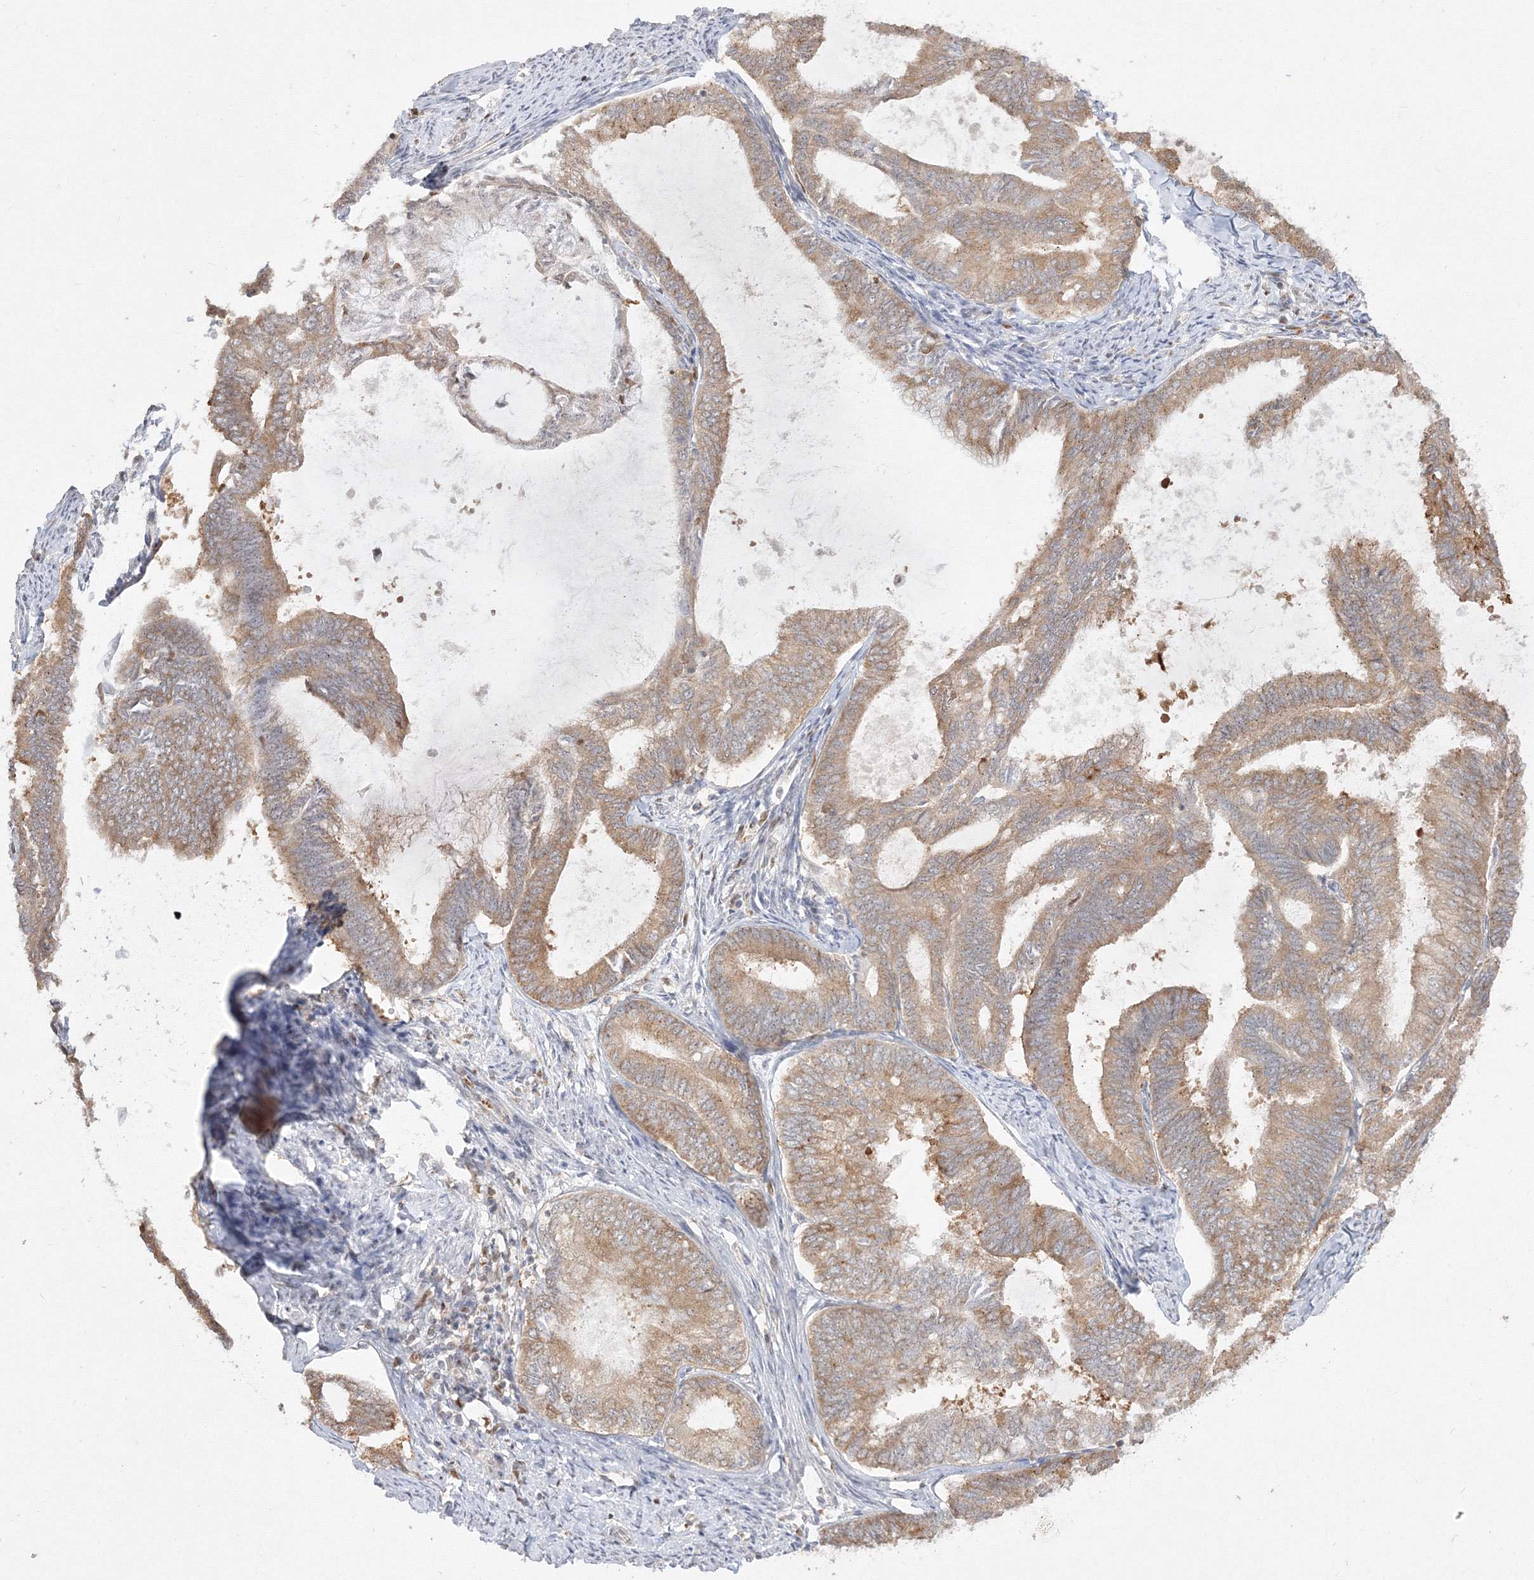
{"staining": {"intensity": "moderate", "quantity": ">75%", "location": "cytoplasmic/membranous"}, "tissue": "endometrial cancer", "cell_type": "Tumor cells", "image_type": "cancer", "snomed": [{"axis": "morphology", "description": "Adenocarcinoma, NOS"}, {"axis": "topography", "description": "Endometrium"}], "caption": "Human endometrial adenocarcinoma stained for a protein (brown) exhibits moderate cytoplasmic/membranous positive staining in about >75% of tumor cells.", "gene": "TMEM50B", "patient": {"sex": "female", "age": 86}}